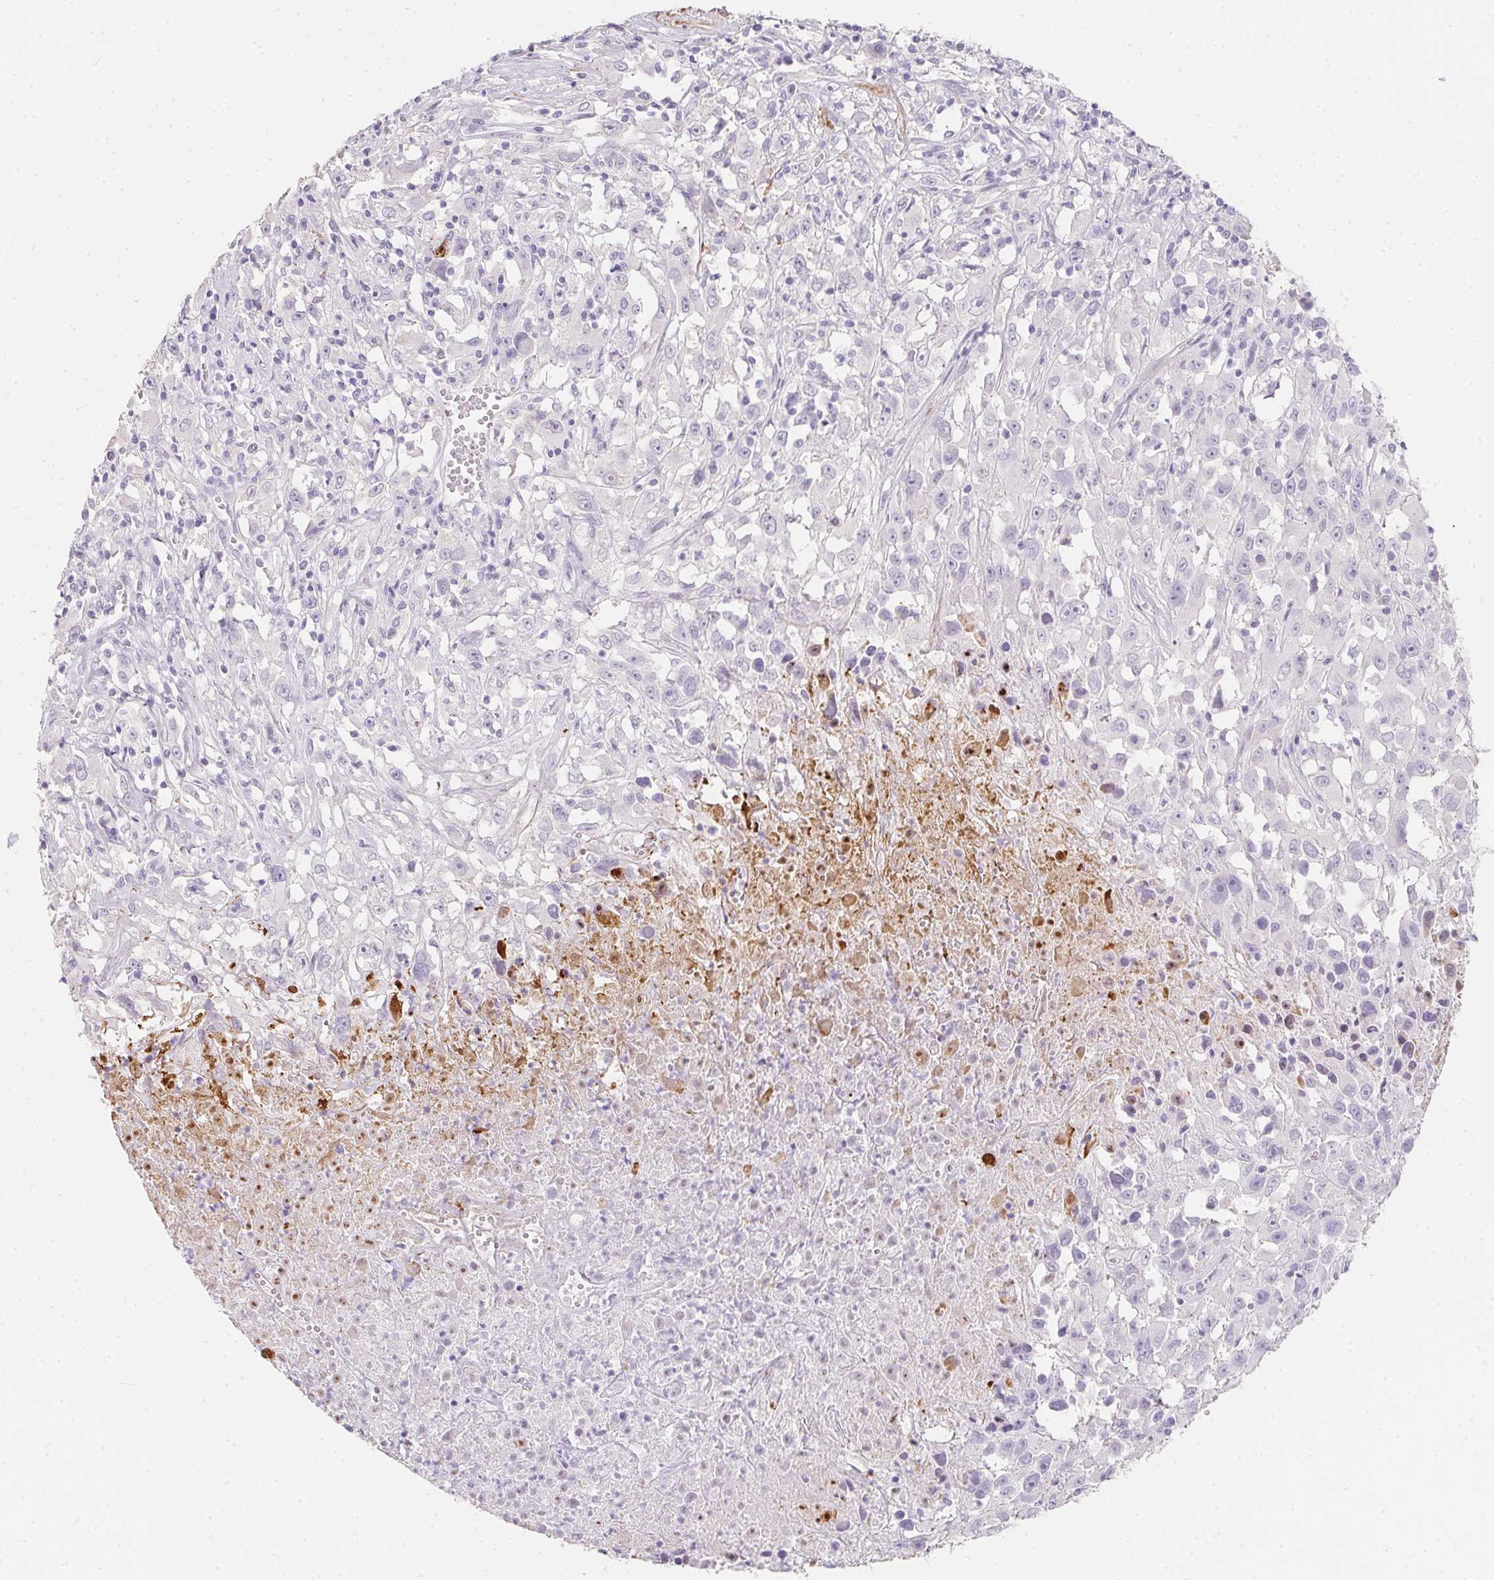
{"staining": {"intensity": "negative", "quantity": "none", "location": "none"}, "tissue": "melanoma", "cell_type": "Tumor cells", "image_type": "cancer", "snomed": [{"axis": "morphology", "description": "Malignant melanoma, Metastatic site"}, {"axis": "topography", "description": "Soft tissue"}], "caption": "Tumor cells show no significant protein expression in malignant melanoma (metastatic site).", "gene": "MYL4", "patient": {"sex": "male", "age": 50}}